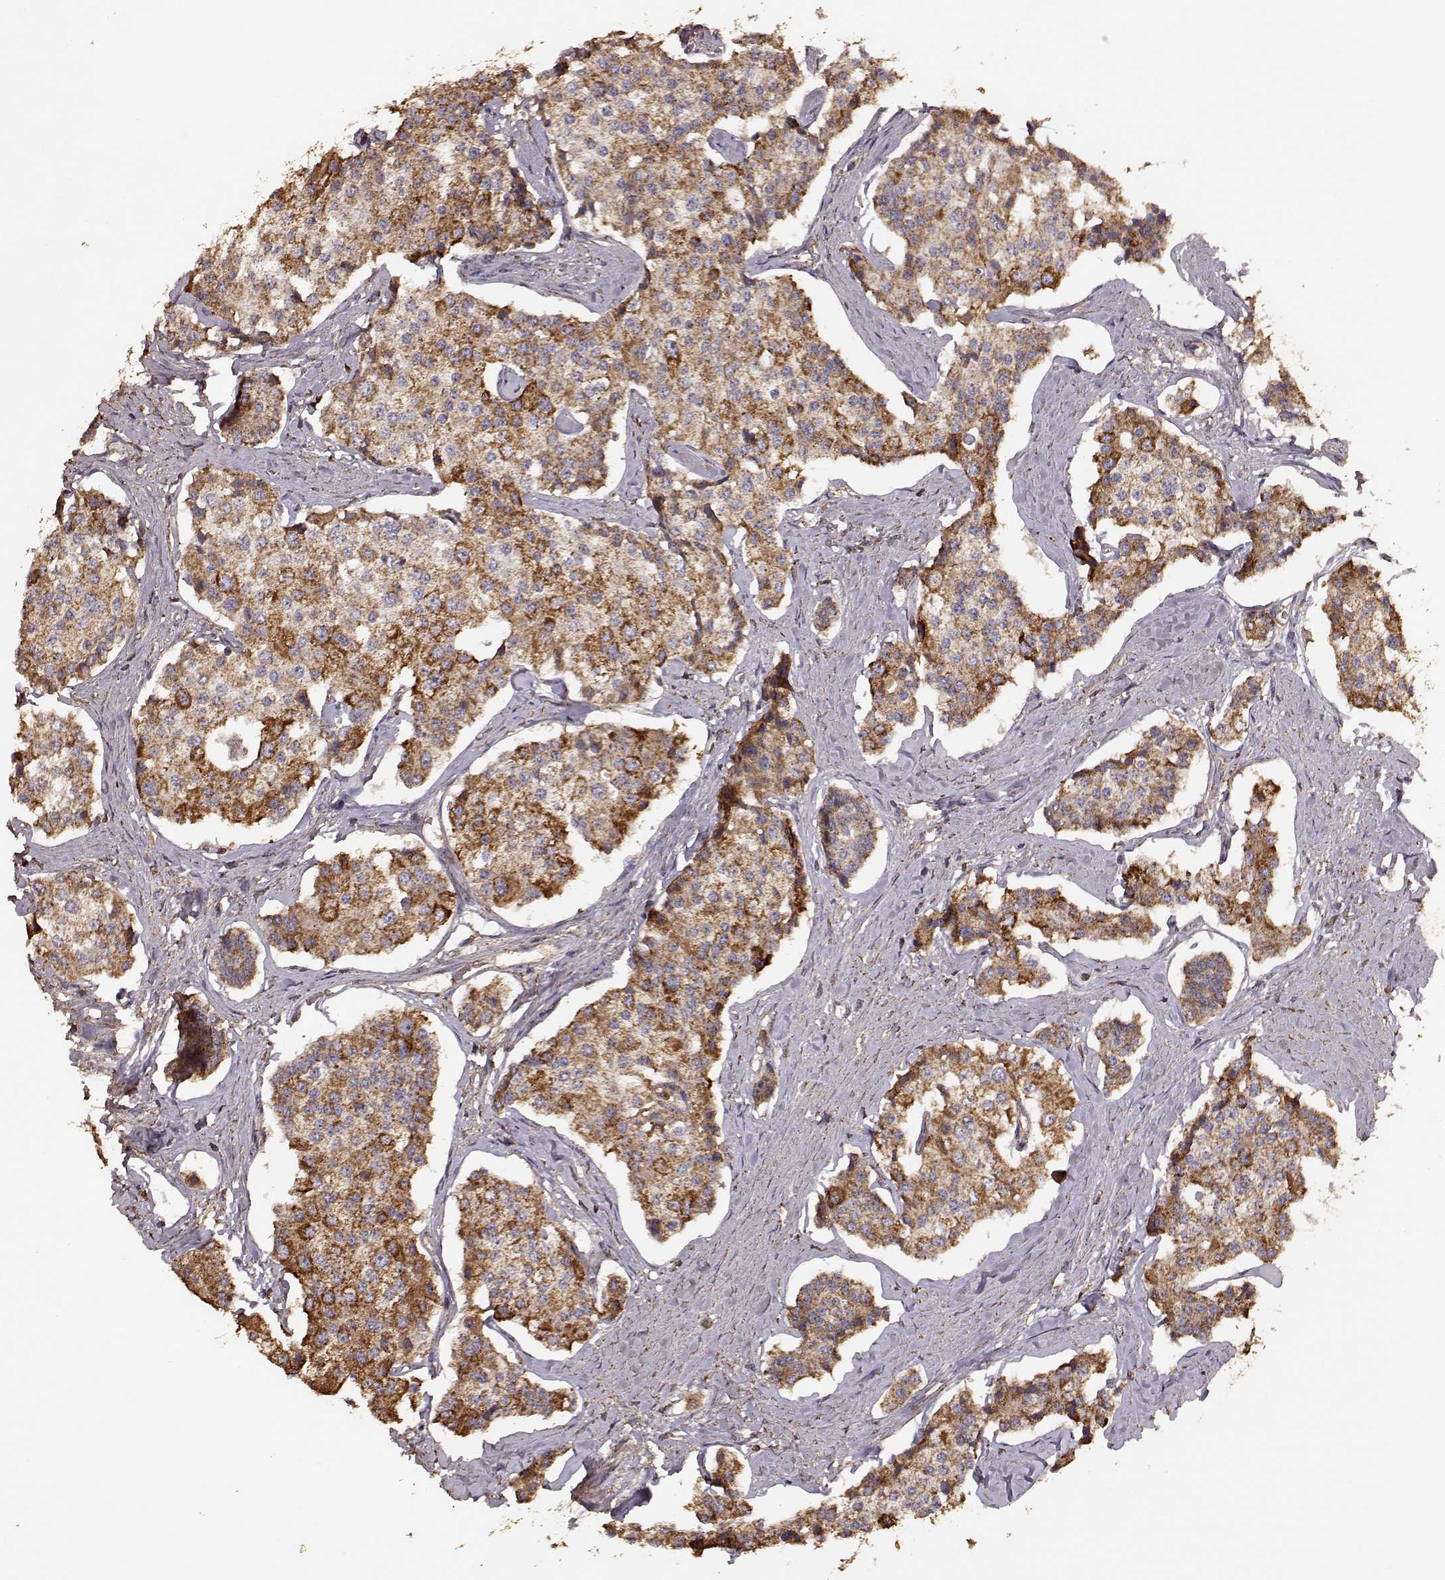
{"staining": {"intensity": "moderate", "quantity": ">75%", "location": "cytoplasmic/membranous"}, "tissue": "carcinoid", "cell_type": "Tumor cells", "image_type": "cancer", "snomed": [{"axis": "morphology", "description": "Carcinoid, malignant, NOS"}, {"axis": "topography", "description": "Small intestine"}], "caption": "The immunohistochemical stain shows moderate cytoplasmic/membranous expression in tumor cells of malignant carcinoid tissue.", "gene": "PTGES2", "patient": {"sex": "female", "age": 65}}